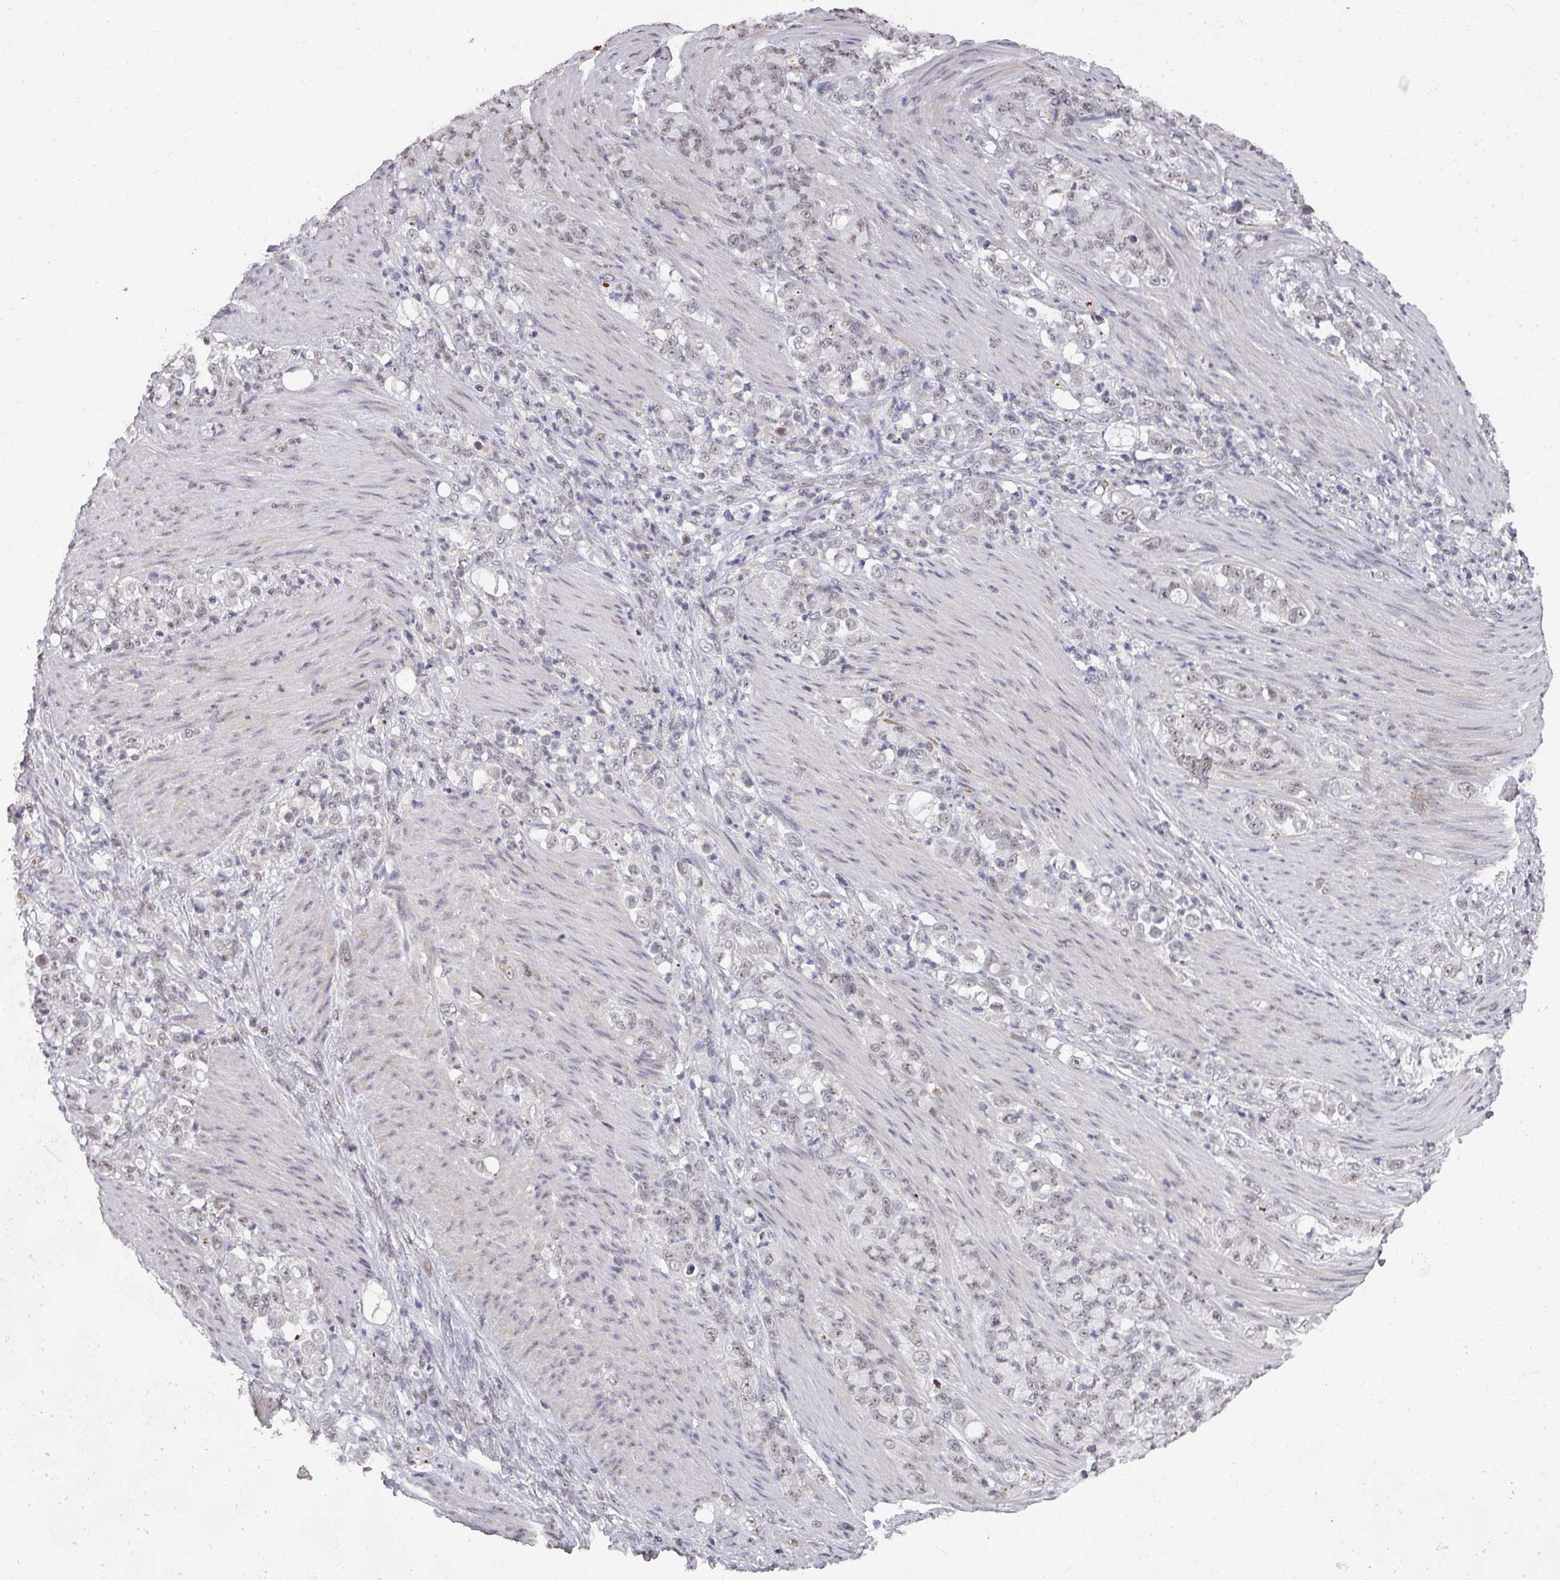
{"staining": {"intensity": "weak", "quantity": "<25%", "location": "nuclear"}, "tissue": "stomach cancer", "cell_type": "Tumor cells", "image_type": "cancer", "snomed": [{"axis": "morphology", "description": "Adenocarcinoma, NOS"}, {"axis": "topography", "description": "Stomach"}], "caption": "There is no significant staining in tumor cells of stomach adenocarcinoma.", "gene": "ZNF654", "patient": {"sex": "female", "age": 79}}